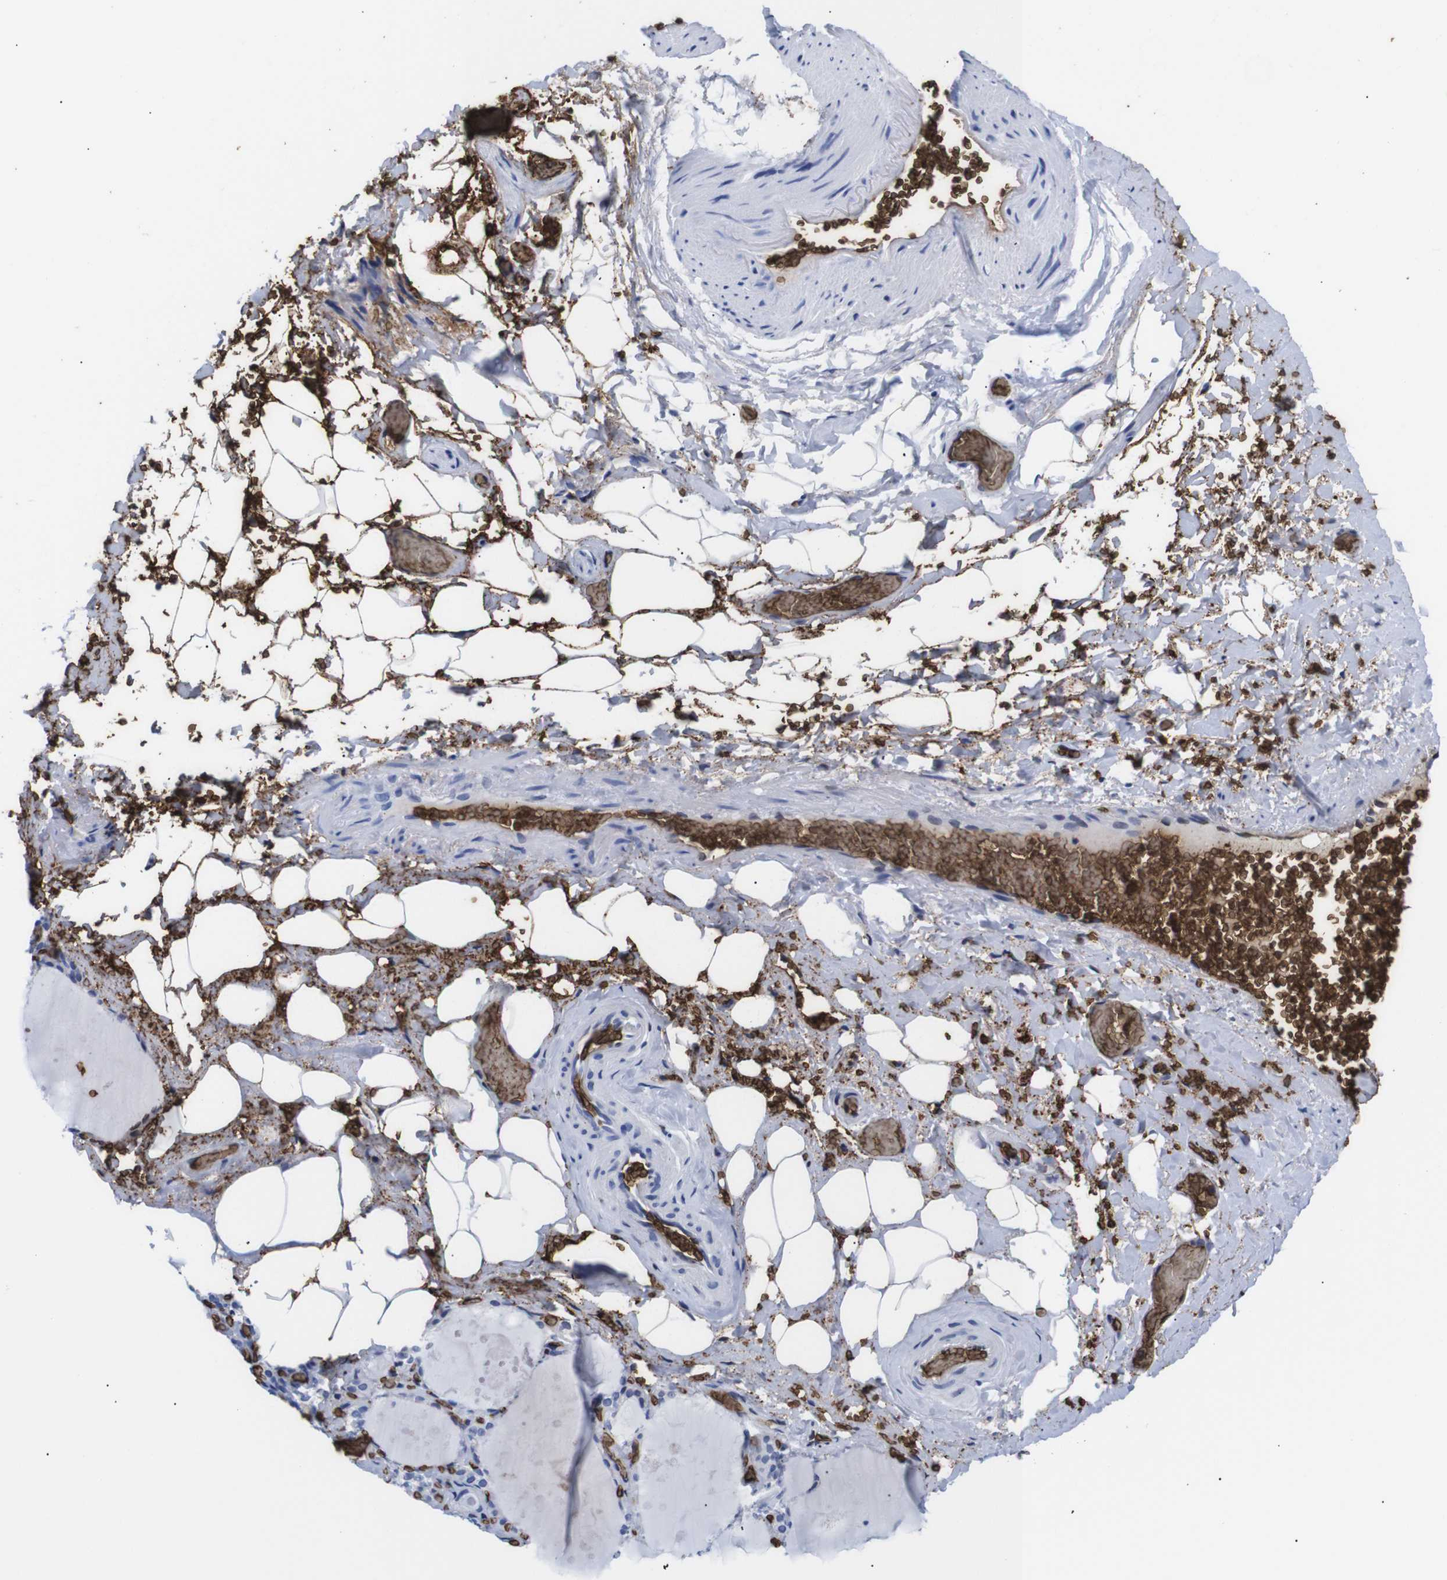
{"staining": {"intensity": "negative", "quantity": "none", "location": "none"}, "tissue": "thyroid gland", "cell_type": "Glandular cells", "image_type": "normal", "snomed": [{"axis": "morphology", "description": "Normal tissue, NOS"}, {"axis": "topography", "description": "Thyroid gland"}], "caption": "Image shows no protein positivity in glandular cells of unremarkable thyroid gland. (Immunohistochemistry, brightfield microscopy, high magnification).", "gene": "S1PR2", "patient": {"sex": "male", "age": 61}}